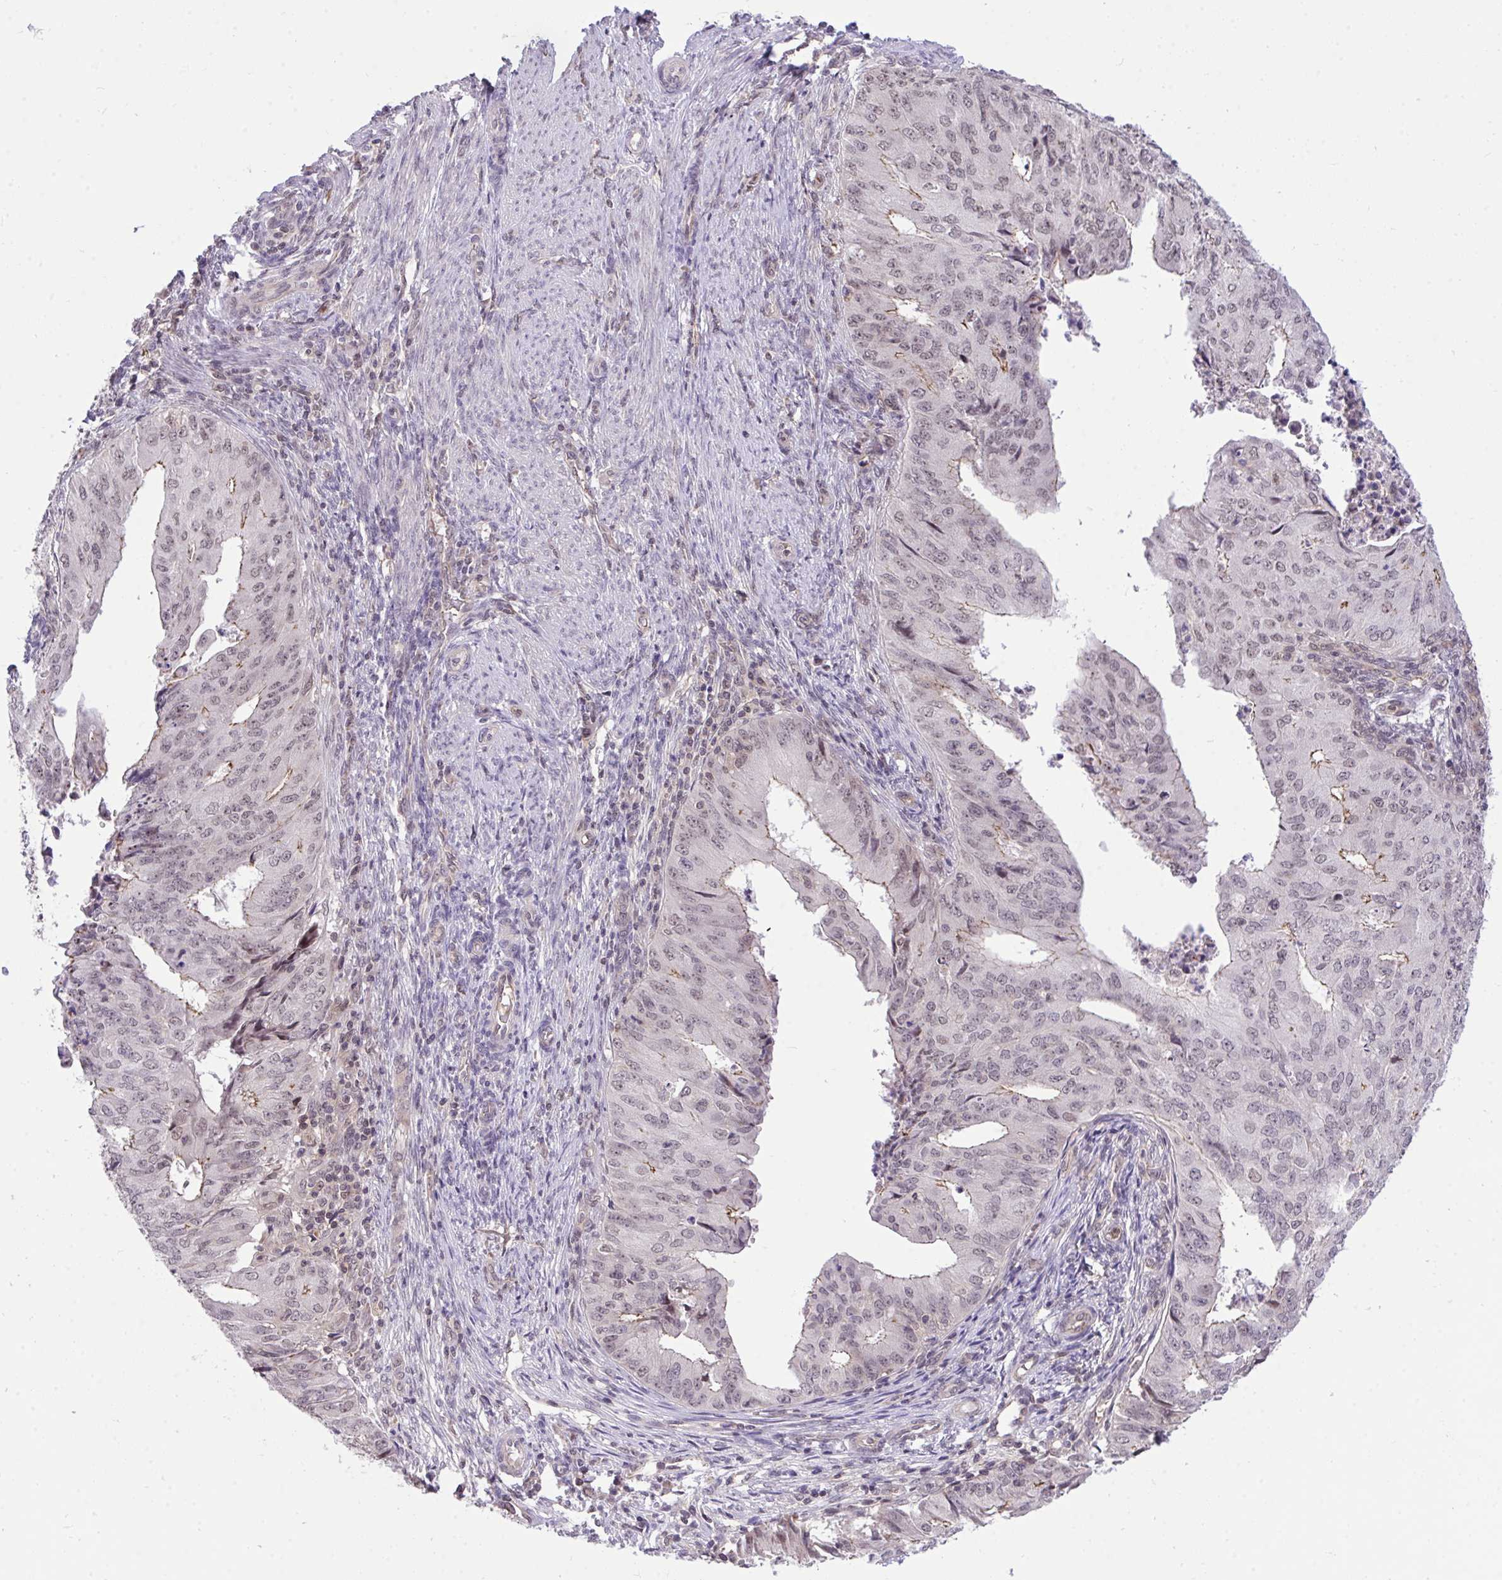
{"staining": {"intensity": "moderate", "quantity": ">75%", "location": "nuclear"}, "tissue": "endometrial cancer", "cell_type": "Tumor cells", "image_type": "cancer", "snomed": [{"axis": "morphology", "description": "Adenocarcinoma, NOS"}, {"axis": "topography", "description": "Endometrium"}], "caption": "Protein staining displays moderate nuclear staining in about >75% of tumor cells in endometrial cancer.", "gene": "PPP1CA", "patient": {"sex": "female", "age": 50}}